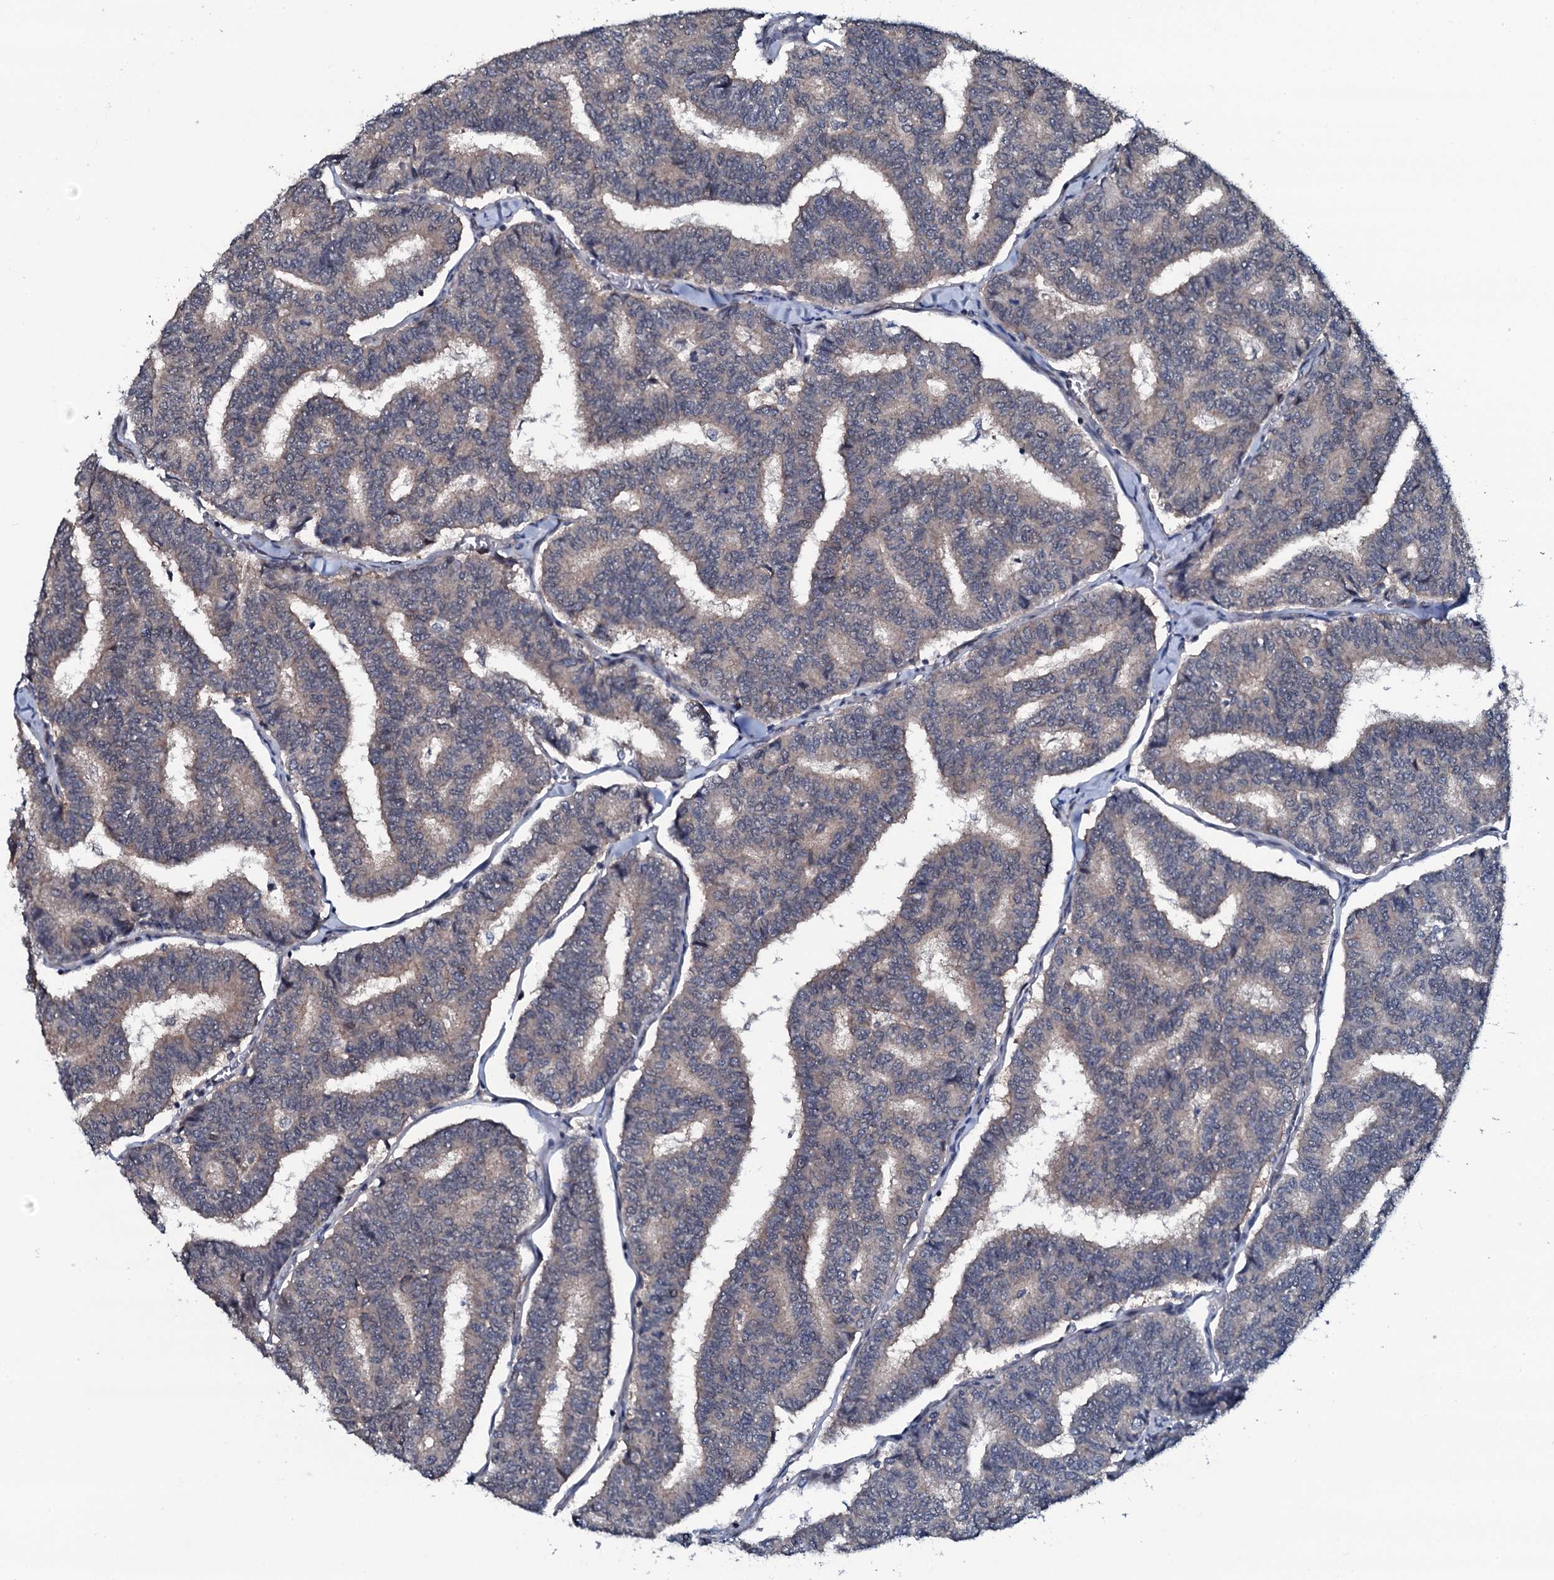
{"staining": {"intensity": "weak", "quantity": "<25%", "location": "cytoplasmic/membranous"}, "tissue": "thyroid cancer", "cell_type": "Tumor cells", "image_type": "cancer", "snomed": [{"axis": "morphology", "description": "Papillary adenocarcinoma, NOS"}, {"axis": "topography", "description": "Thyroid gland"}], "caption": "IHC photomicrograph of neoplastic tissue: thyroid cancer (papillary adenocarcinoma) stained with DAB shows no significant protein positivity in tumor cells.", "gene": "OGFOD2", "patient": {"sex": "female", "age": 35}}